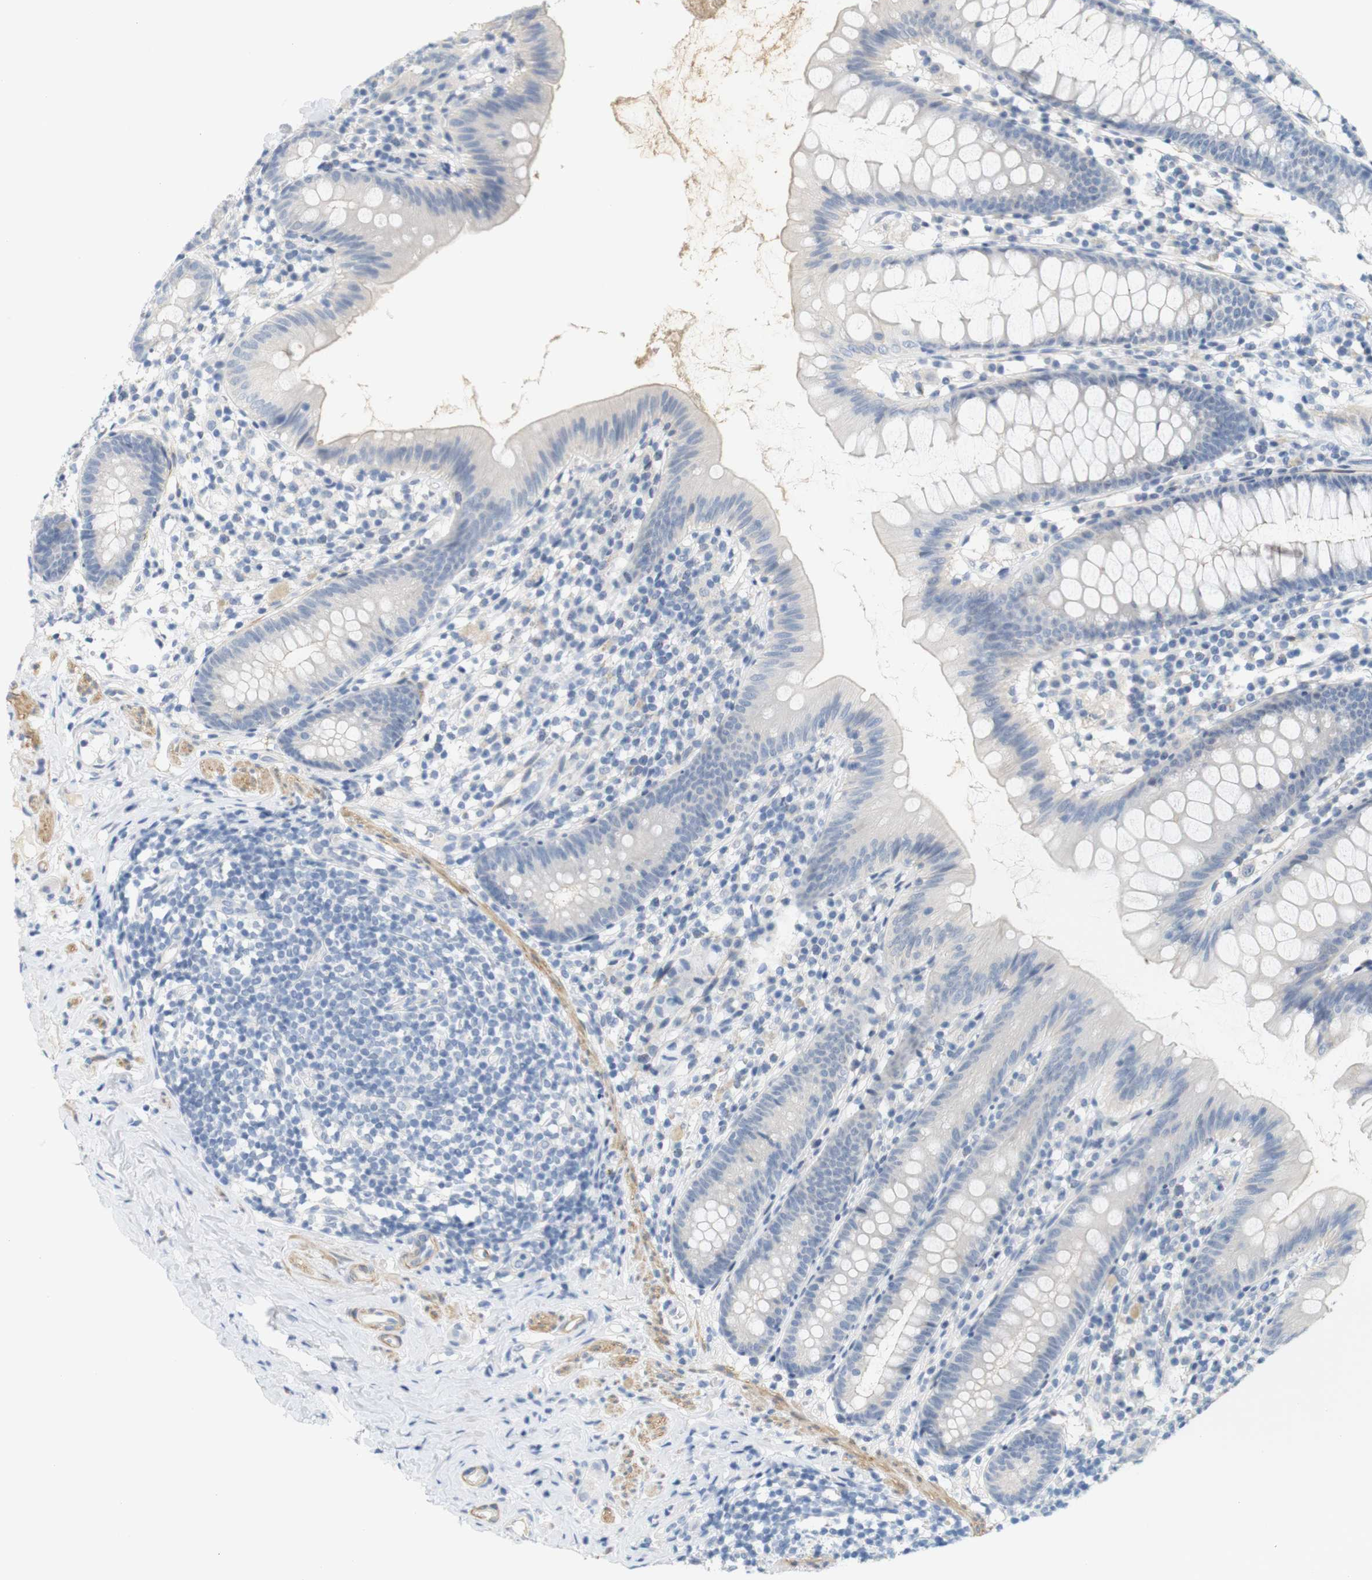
{"staining": {"intensity": "negative", "quantity": "none", "location": "none"}, "tissue": "appendix", "cell_type": "Glandular cells", "image_type": "normal", "snomed": [{"axis": "morphology", "description": "Normal tissue, NOS"}, {"axis": "topography", "description": "Appendix"}], "caption": "The immunohistochemistry micrograph has no significant expression in glandular cells of appendix. (Immunohistochemistry, brightfield microscopy, high magnification).", "gene": "HRH2", "patient": {"sex": "male", "age": 52}}